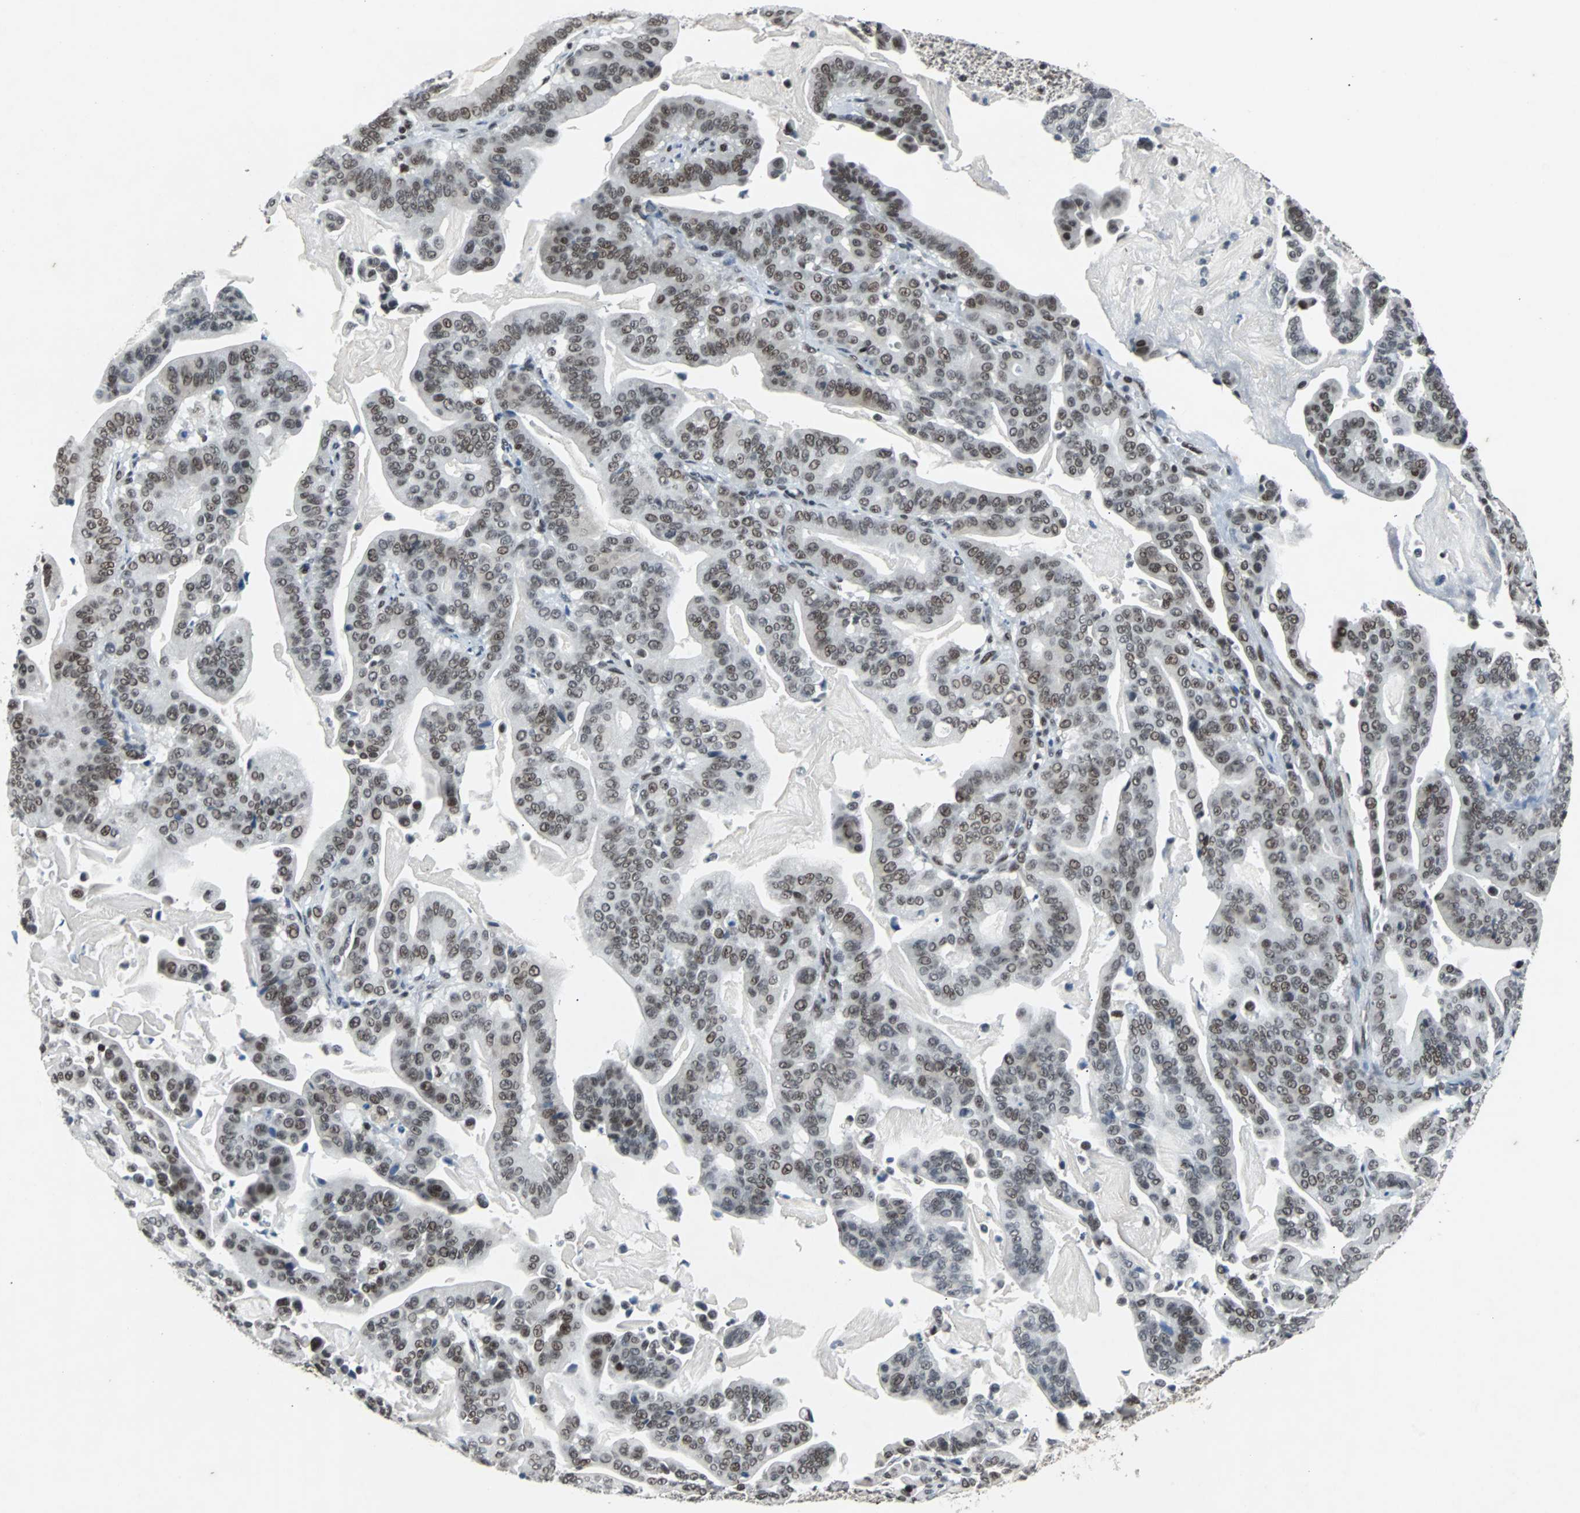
{"staining": {"intensity": "moderate", "quantity": ">75%", "location": "nuclear"}, "tissue": "pancreatic cancer", "cell_type": "Tumor cells", "image_type": "cancer", "snomed": [{"axis": "morphology", "description": "Adenocarcinoma, NOS"}, {"axis": "topography", "description": "Pancreas"}], "caption": "Pancreatic adenocarcinoma stained with DAB immunohistochemistry (IHC) demonstrates medium levels of moderate nuclear expression in approximately >75% of tumor cells.", "gene": "GATAD2A", "patient": {"sex": "male", "age": 63}}